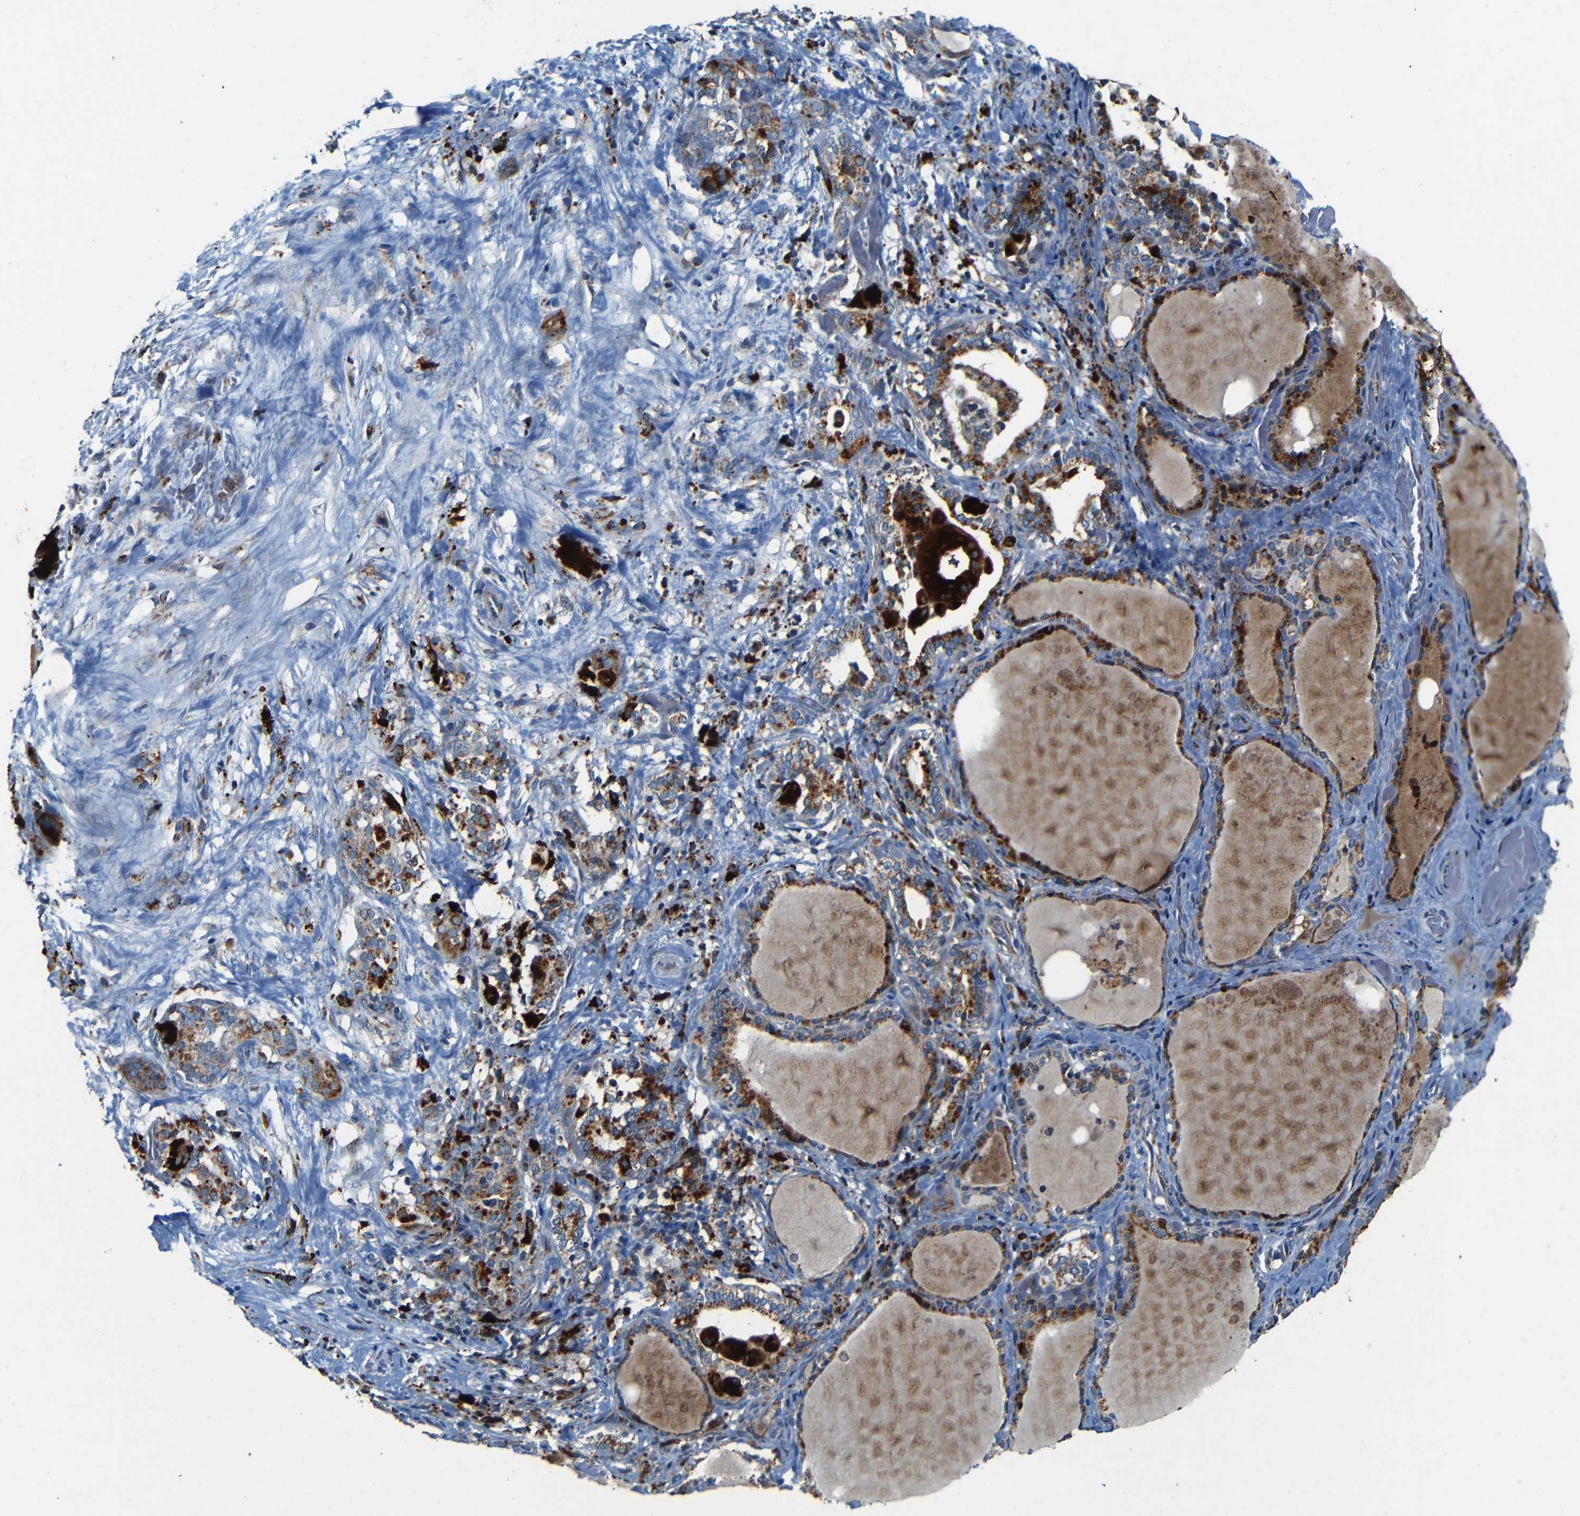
{"staining": {"intensity": "strong", "quantity": ">75%", "location": "cytoplasmic/membranous"}, "tissue": "thyroid gland", "cell_type": "Glandular cells", "image_type": "normal", "snomed": [{"axis": "morphology", "description": "Normal tissue, NOS"}, {"axis": "topography", "description": "Thyroid gland"}], "caption": "Thyroid gland stained with DAB (3,3'-diaminobenzidine) immunohistochemistry (IHC) displays high levels of strong cytoplasmic/membranous staining in about >75% of glandular cells.", "gene": "WSCD2", "patient": {"sex": "male", "age": 61}}